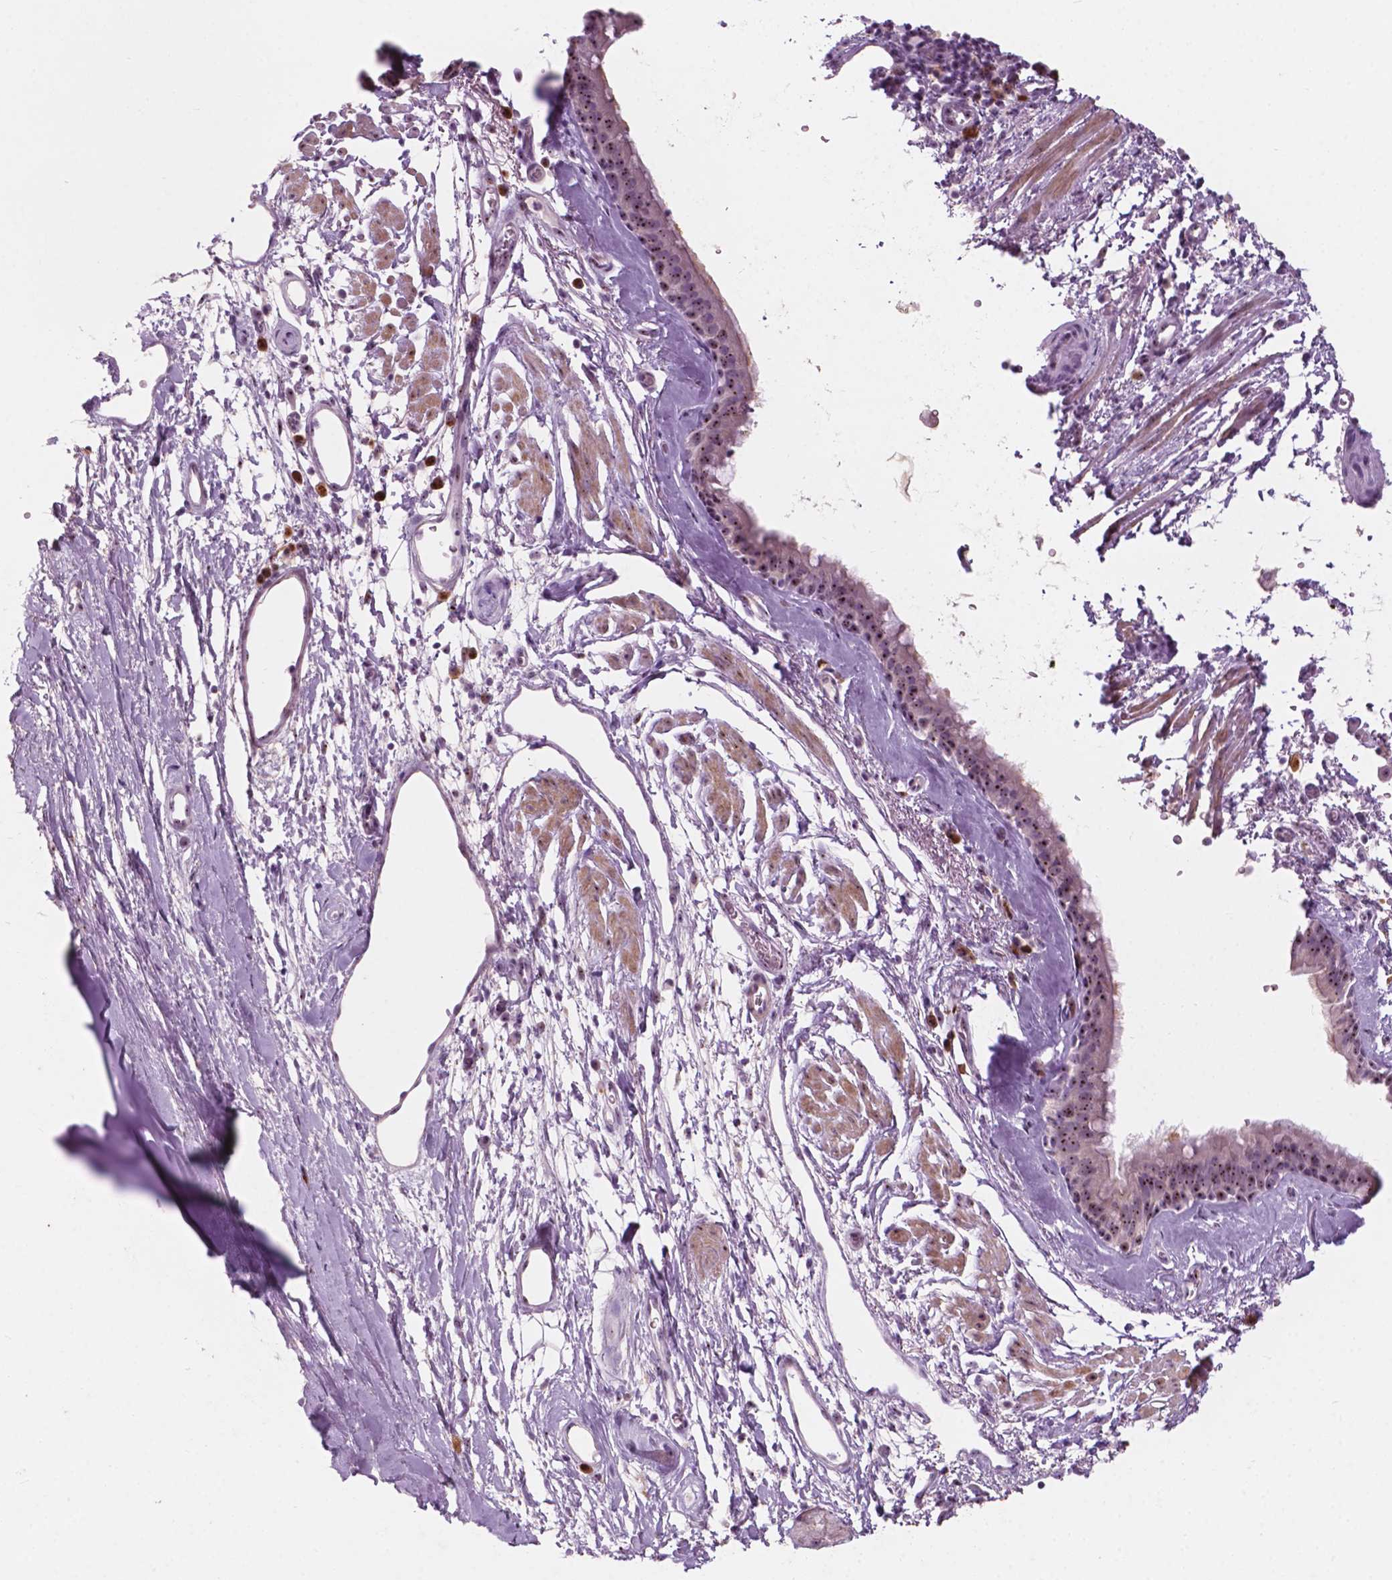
{"staining": {"intensity": "weak", "quantity": "25%-75%", "location": "nuclear"}, "tissue": "bronchus", "cell_type": "Respiratory epithelial cells", "image_type": "normal", "snomed": [{"axis": "morphology", "description": "Normal tissue, NOS"}, {"axis": "topography", "description": "Cartilage tissue"}, {"axis": "topography", "description": "Bronchus"}], "caption": "Protein staining reveals weak nuclear expression in approximately 25%-75% of respiratory epithelial cells in normal bronchus.", "gene": "ZNF853", "patient": {"sex": "male", "age": 58}}